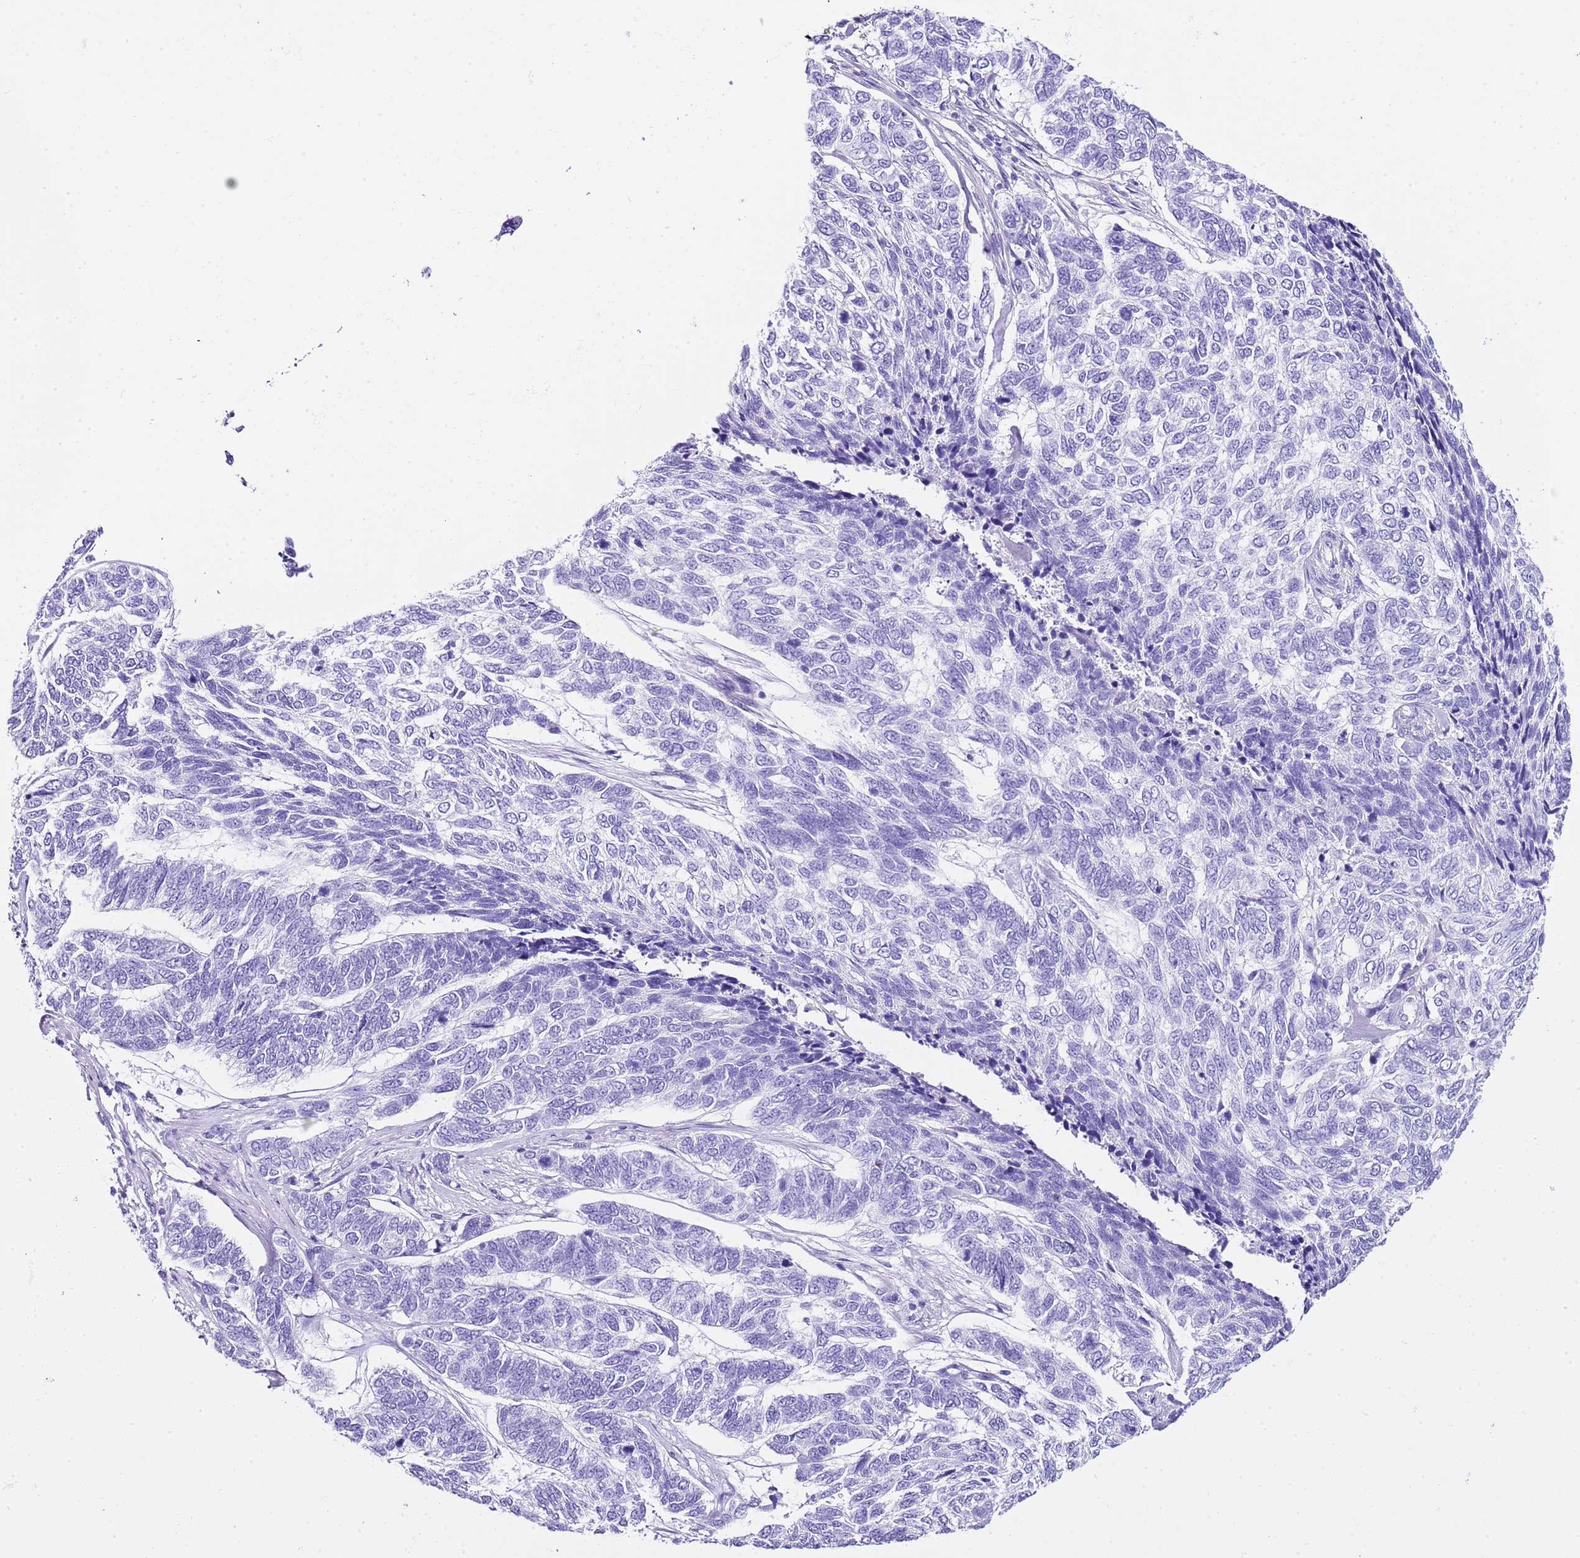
{"staining": {"intensity": "negative", "quantity": "none", "location": "none"}, "tissue": "skin cancer", "cell_type": "Tumor cells", "image_type": "cancer", "snomed": [{"axis": "morphology", "description": "Basal cell carcinoma"}, {"axis": "topography", "description": "Skin"}], "caption": "Skin cancer (basal cell carcinoma) was stained to show a protein in brown. There is no significant positivity in tumor cells. (IHC, brightfield microscopy, high magnification).", "gene": "KCNC1", "patient": {"sex": "female", "age": 65}}